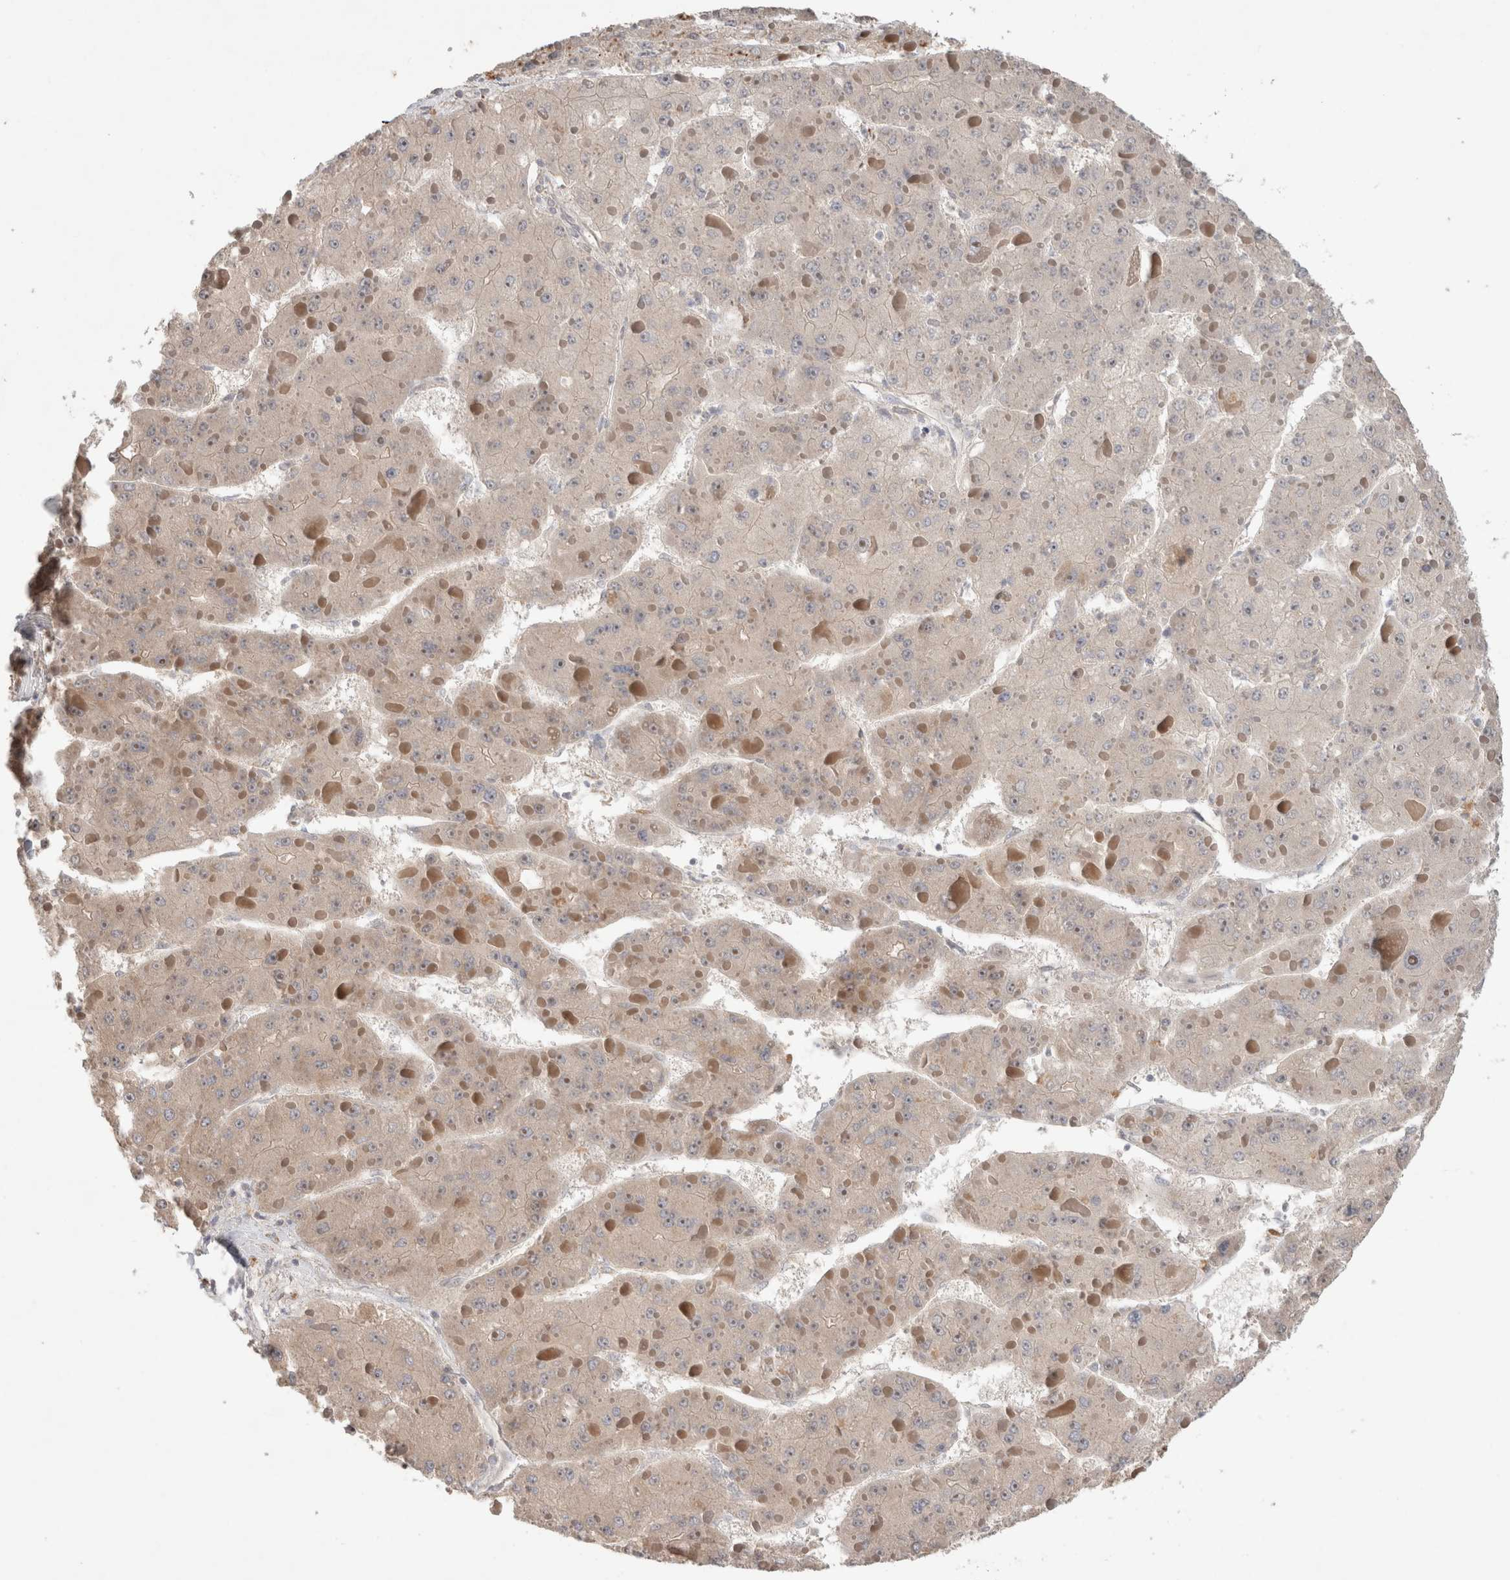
{"staining": {"intensity": "weak", "quantity": "<25%", "location": "cytoplasmic/membranous"}, "tissue": "liver cancer", "cell_type": "Tumor cells", "image_type": "cancer", "snomed": [{"axis": "morphology", "description": "Carcinoma, Hepatocellular, NOS"}, {"axis": "topography", "description": "Liver"}], "caption": "Immunohistochemistry of human liver cancer shows no staining in tumor cells.", "gene": "SYDE2", "patient": {"sex": "female", "age": 73}}